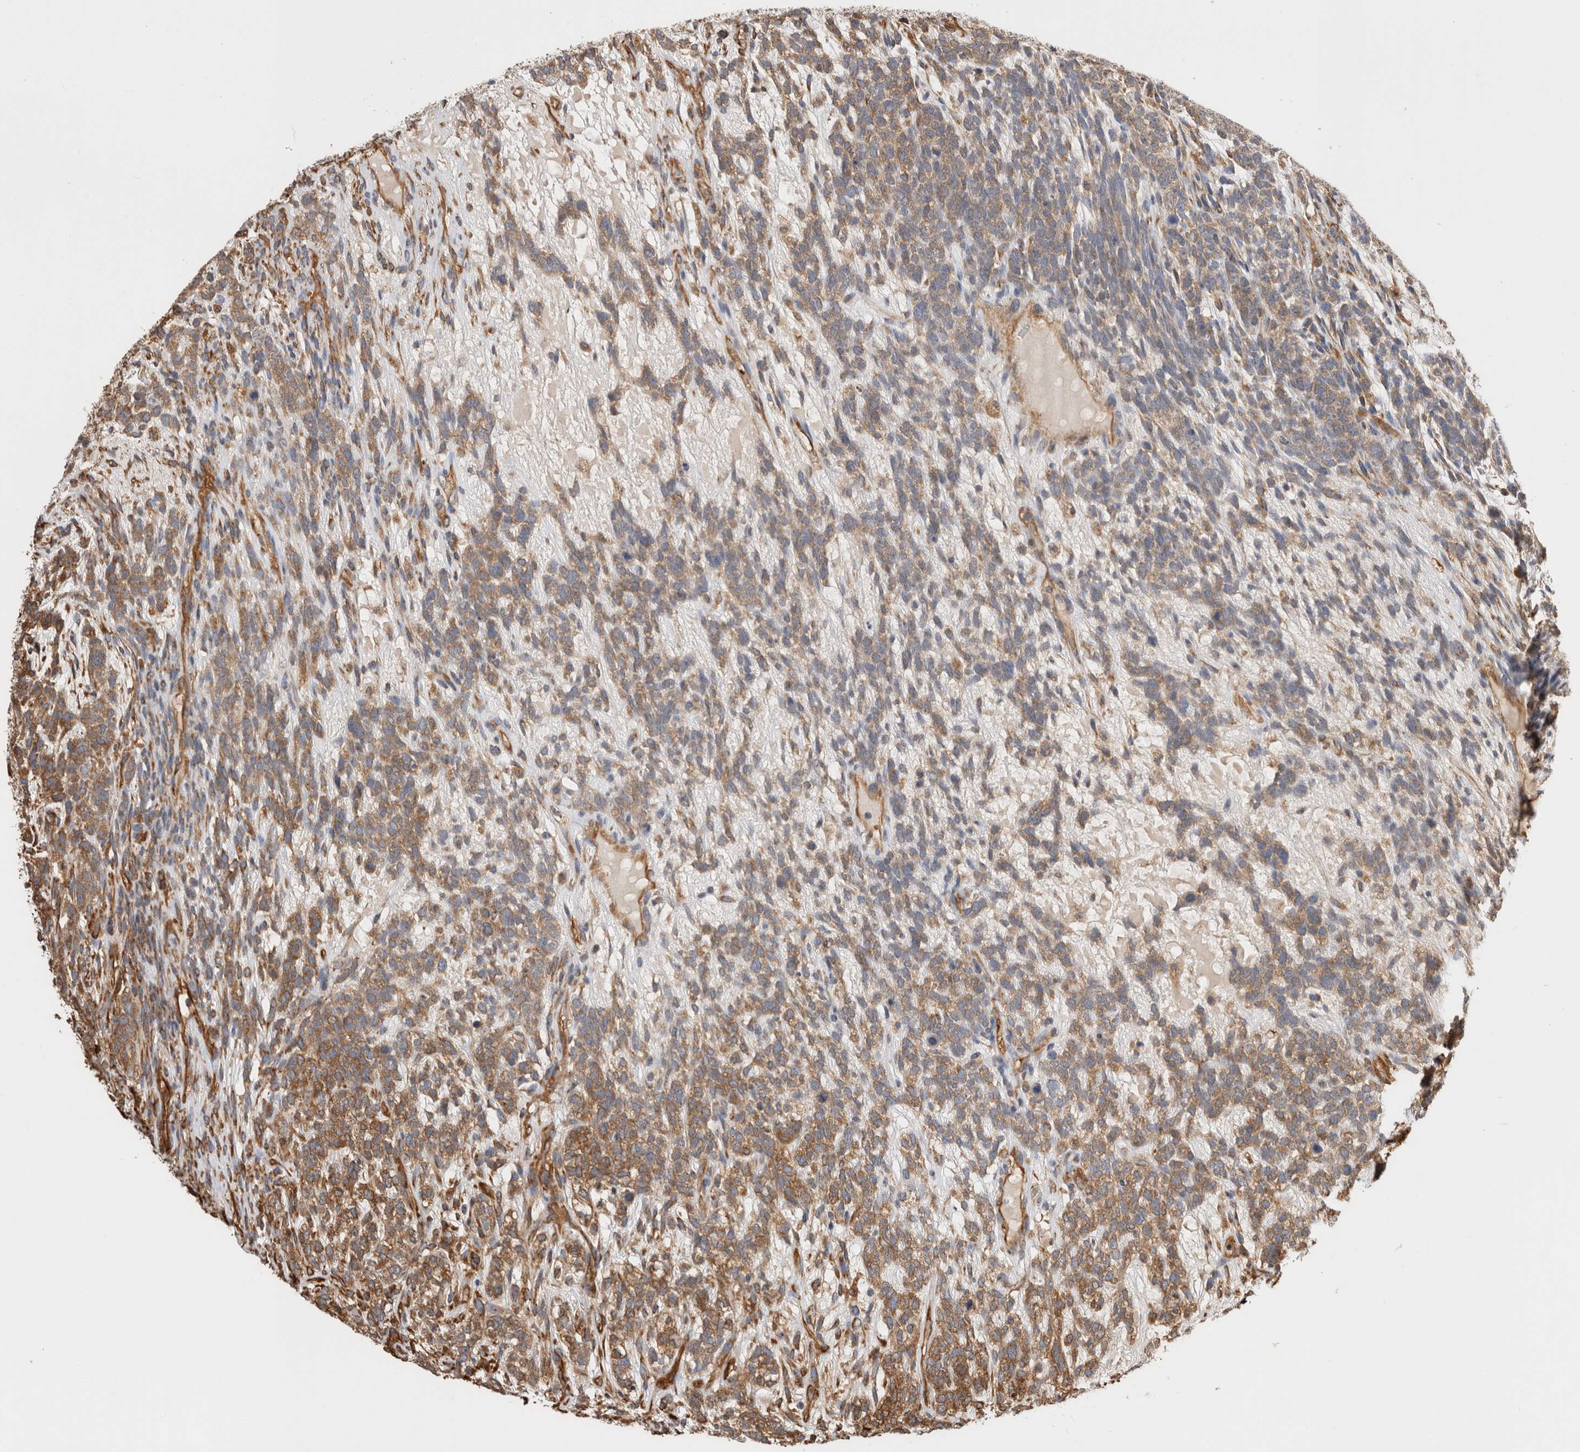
{"staining": {"intensity": "moderate", "quantity": ">75%", "location": "cytoplasmic/membranous"}, "tissue": "testis cancer", "cell_type": "Tumor cells", "image_type": "cancer", "snomed": [{"axis": "morphology", "description": "Seminoma, NOS"}, {"axis": "morphology", "description": "Carcinoma, Embryonal, NOS"}, {"axis": "topography", "description": "Testis"}], "caption": "Human testis embryonal carcinoma stained for a protein (brown) displays moderate cytoplasmic/membranous positive staining in approximately >75% of tumor cells.", "gene": "ZNF397", "patient": {"sex": "male", "age": 28}}